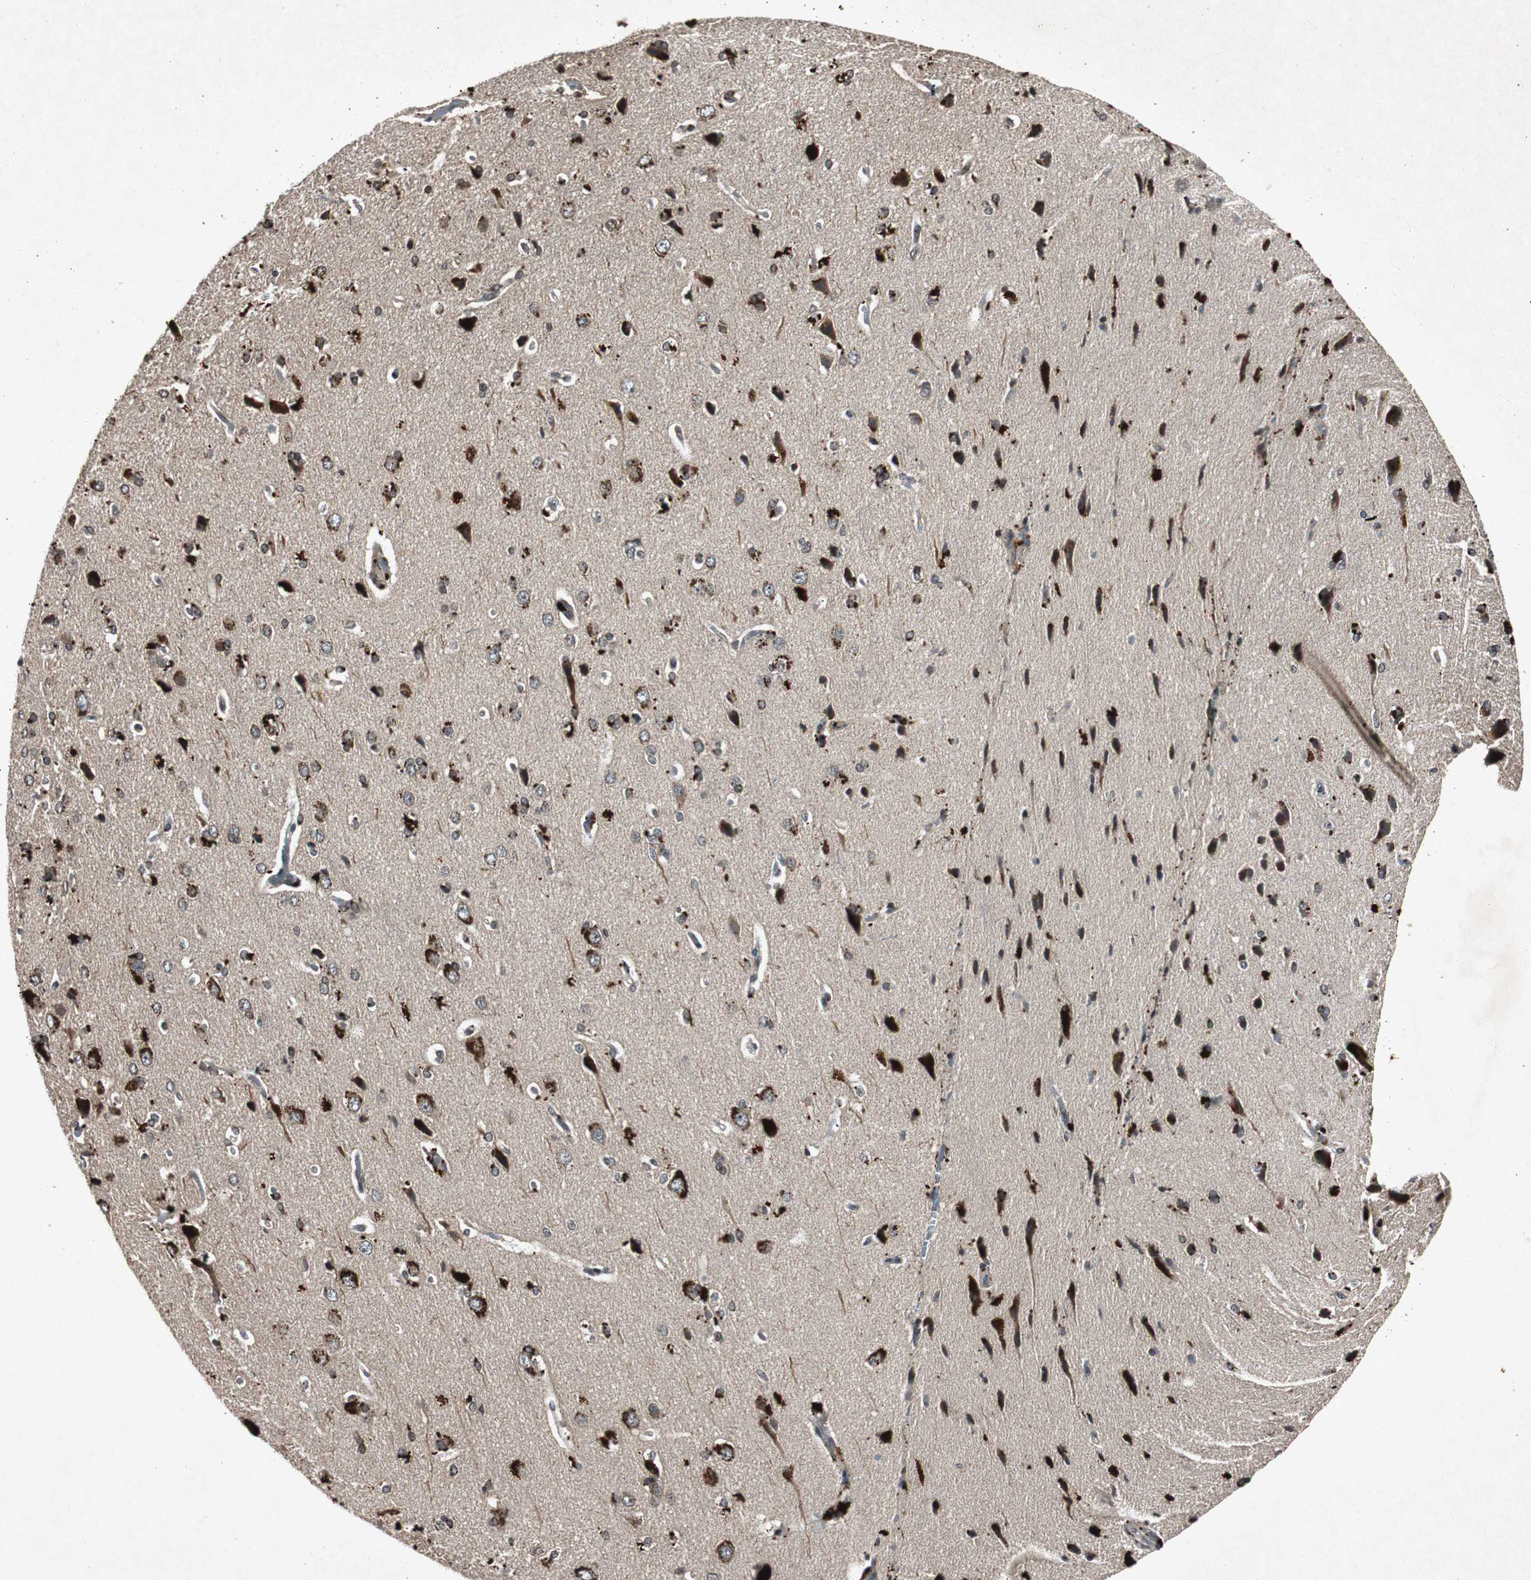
{"staining": {"intensity": "weak", "quantity": "25%-75%", "location": "cytoplasmic/membranous"}, "tissue": "cerebral cortex", "cell_type": "Endothelial cells", "image_type": "normal", "snomed": [{"axis": "morphology", "description": "Normal tissue, NOS"}, {"axis": "topography", "description": "Cerebral cortex"}], "caption": "The photomicrograph displays immunohistochemical staining of normal cerebral cortex. There is weak cytoplasmic/membranous staining is identified in about 25%-75% of endothelial cells. The protein of interest is shown in brown color, while the nuclei are stained blue.", "gene": "SLIT2", "patient": {"sex": "male", "age": 62}}